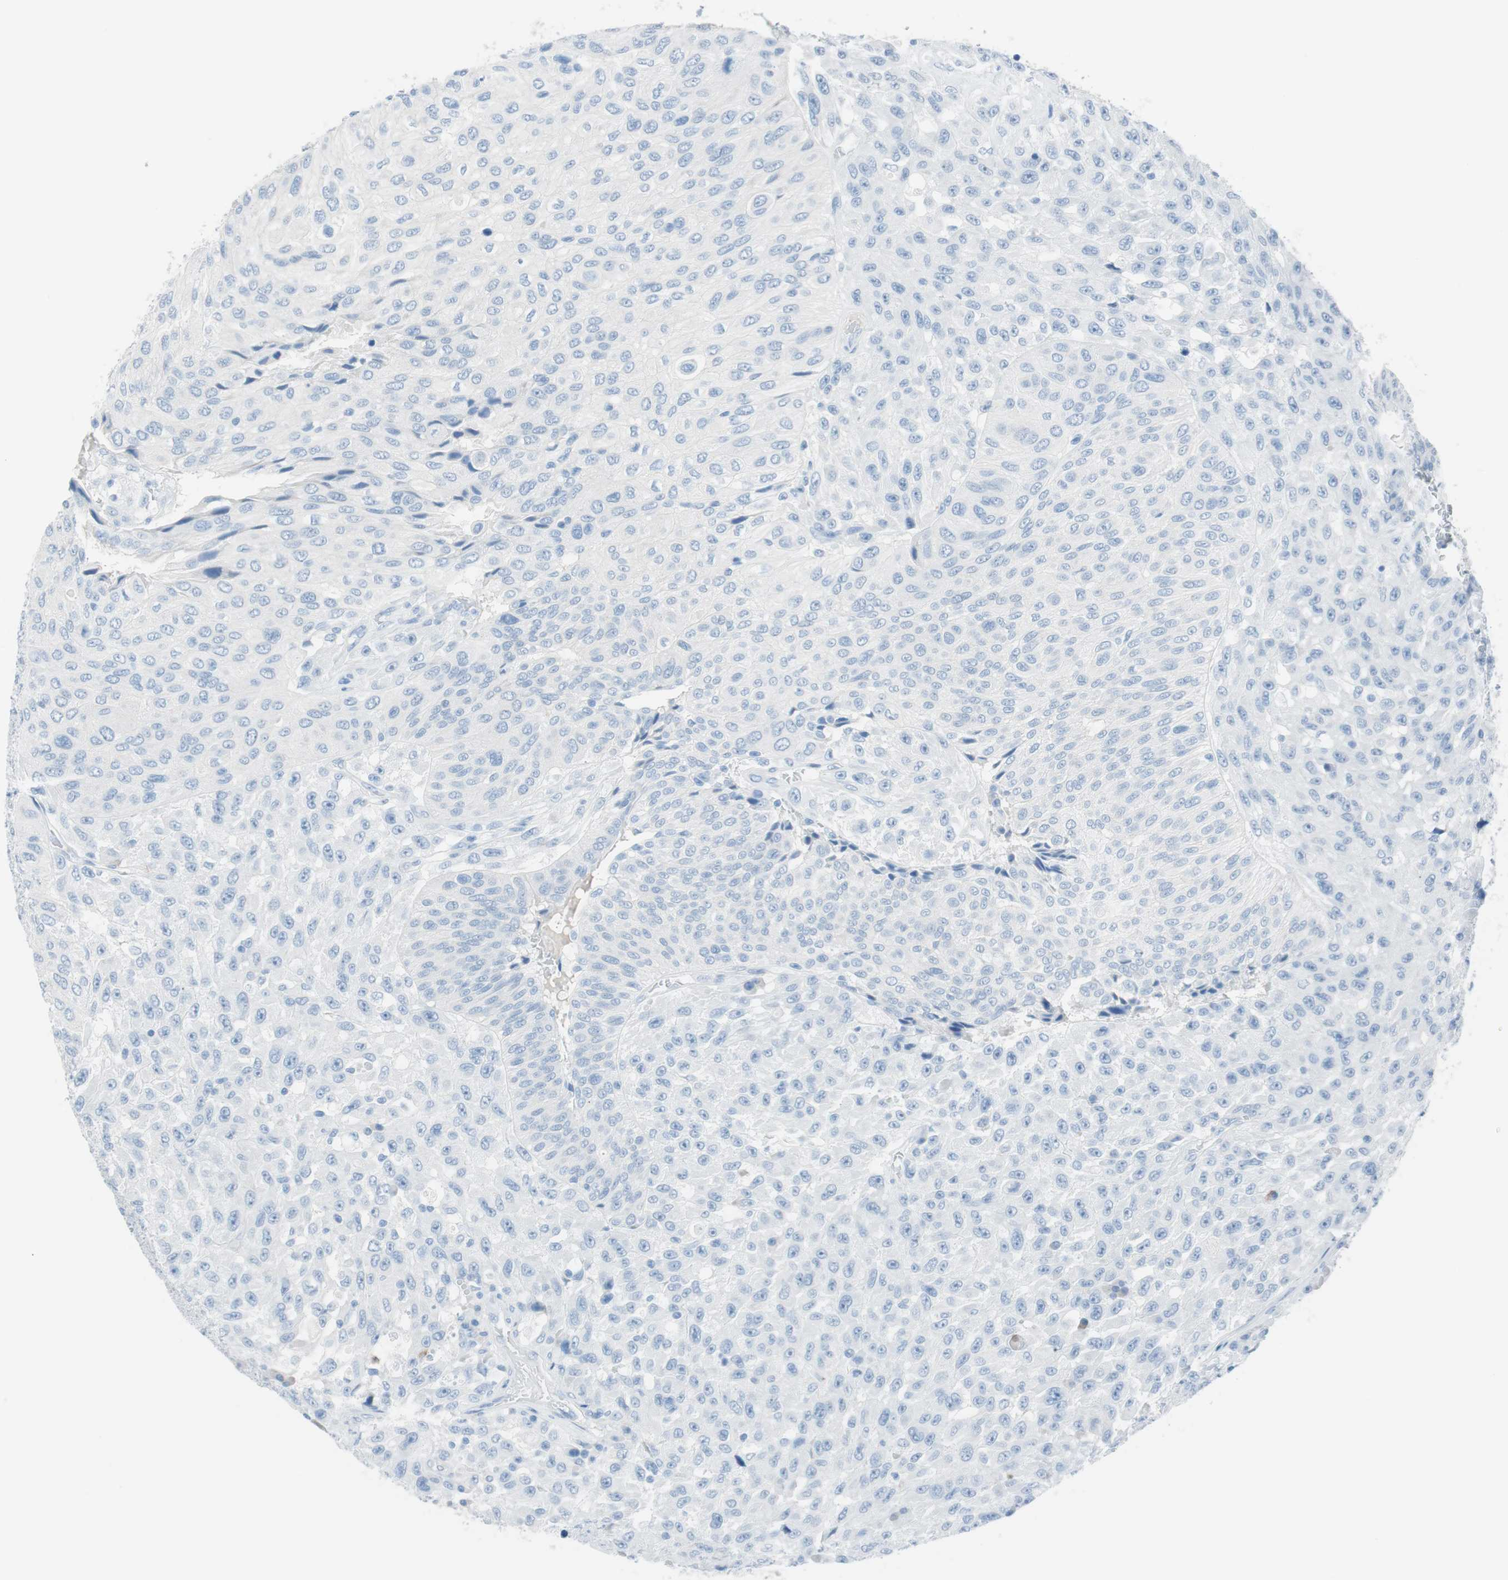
{"staining": {"intensity": "negative", "quantity": "none", "location": "none"}, "tissue": "urothelial cancer", "cell_type": "Tumor cells", "image_type": "cancer", "snomed": [{"axis": "morphology", "description": "Urothelial carcinoma, High grade"}, {"axis": "topography", "description": "Urinary bladder"}], "caption": "Immunohistochemistry histopathology image of neoplastic tissue: urothelial cancer stained with DAB (3,3'-diaminobenzidine) shows no significant protein staining in tumor cells.", "gene": "TNFRSF13C", "patient": {"sex": "male", "age": 66}}